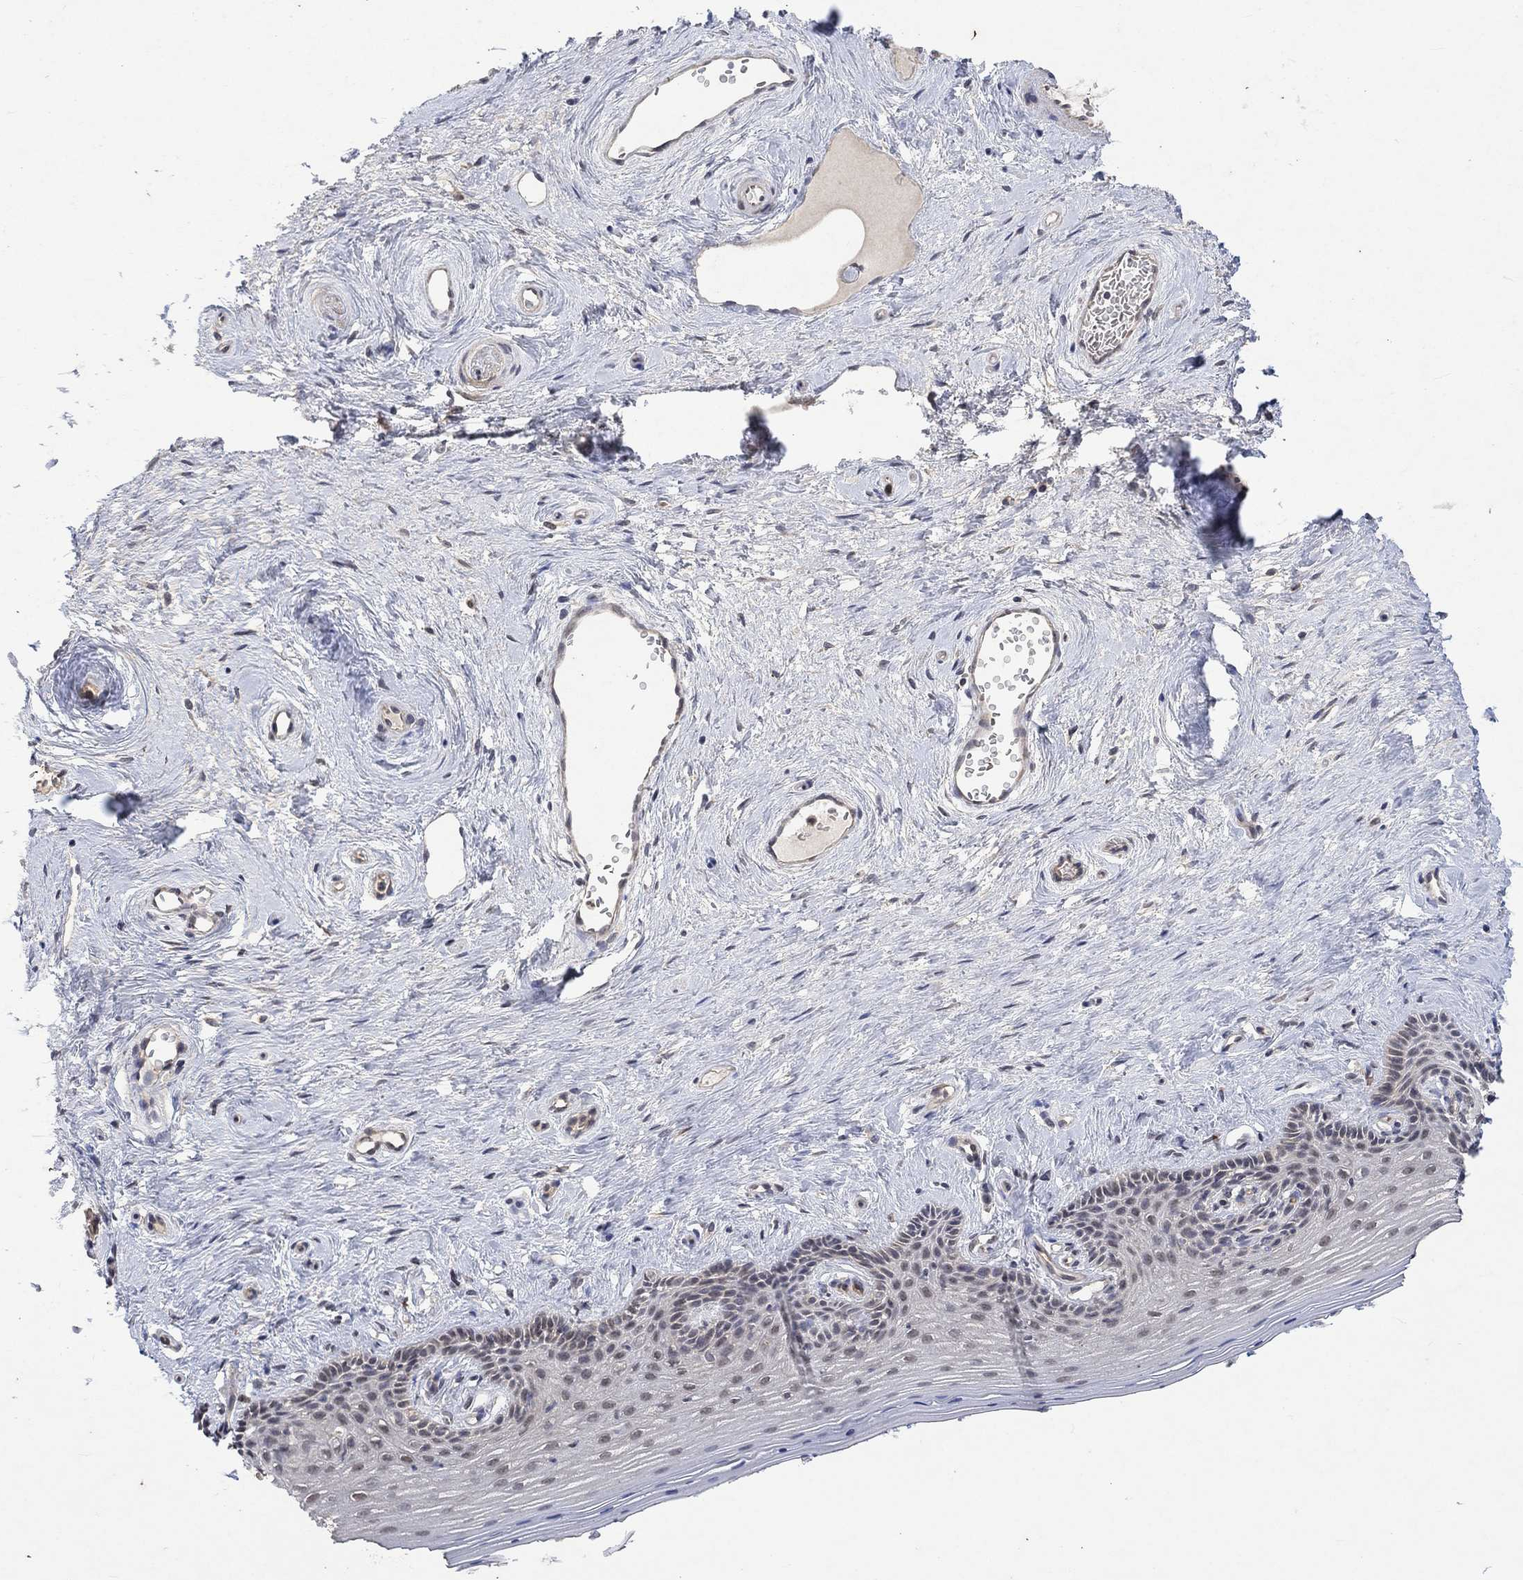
{"staining": {"intensity": "negative", "quantity": "none", "location": "none"}, "tissue": "vagina", "cell_type": "Squamous epithelial cells", "image_type": "normal", "snomed": [{"axis": "morphology", "description": "Normal tissue, NOS"}, {"axis": "topography", "description": "Vagina"}], "caption": "Squamous epithelial cells show no significant protein positivity in normal vagina.", "gene": "GRIN2D", "patient": {"sex": "female", "age": 45}}